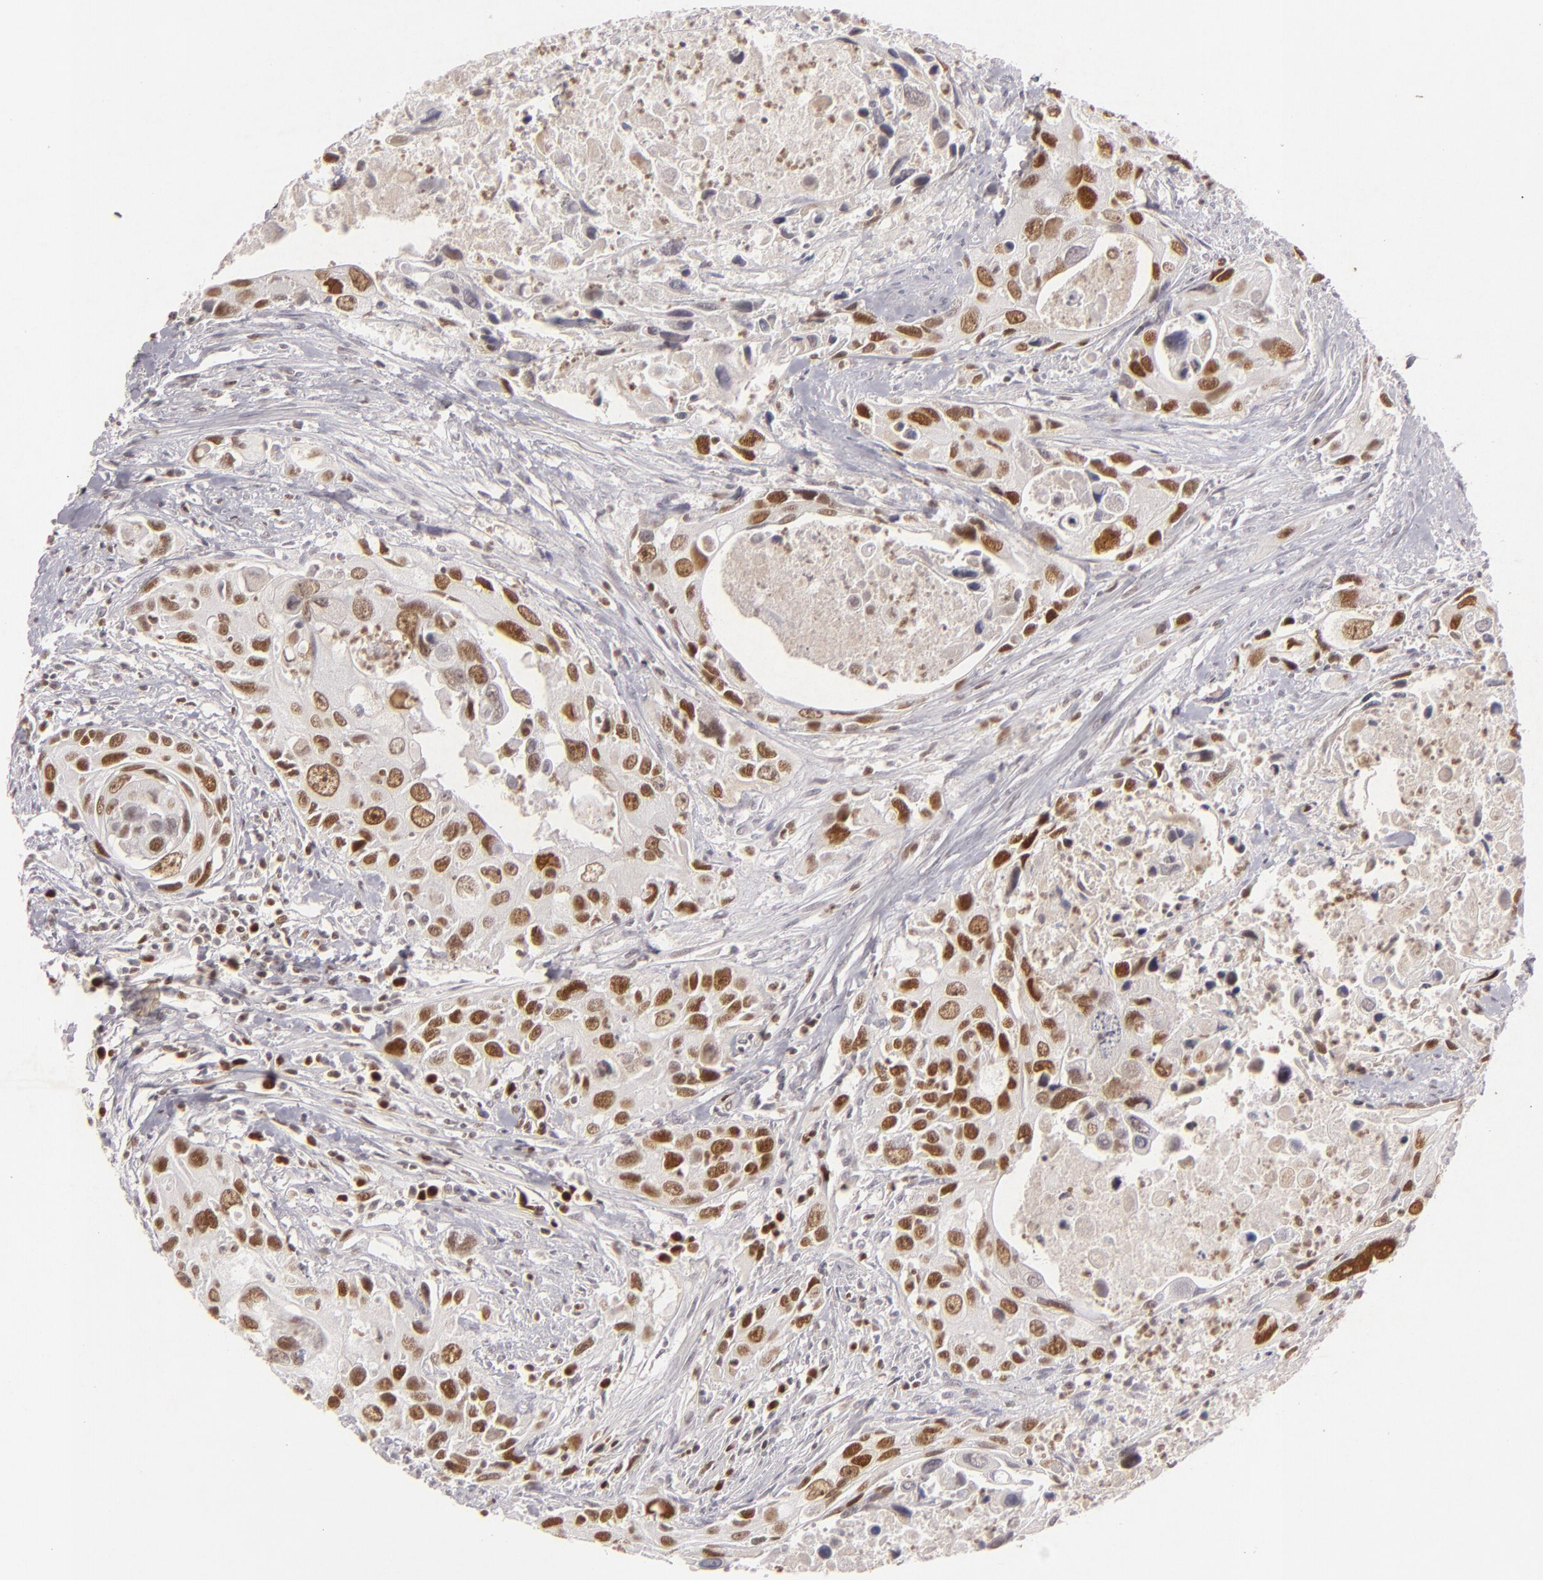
{"staining": {"intensity": "strong", "quantity": ">75%", "location": "nuclear"}, "tissue": "urothelial cancer", "cell_type": "Tumor cells", "image_type": "cancer", "snomed": [{"axis": "morphology", "description": "Urothelial carcinoma, High grade"}, {"axis": "topography", "description": "Urinary bladder"}], "caption": "A histopathology image of human urothelial carcinoma (high-grade) stained for a protein displays strong nuclear brown staining in tumor cells. (brown staining indicates protein expression, while blue staining denotes nuclei).", "gene": "FEN1", "patient": {"sex": "male", "age": 71}}